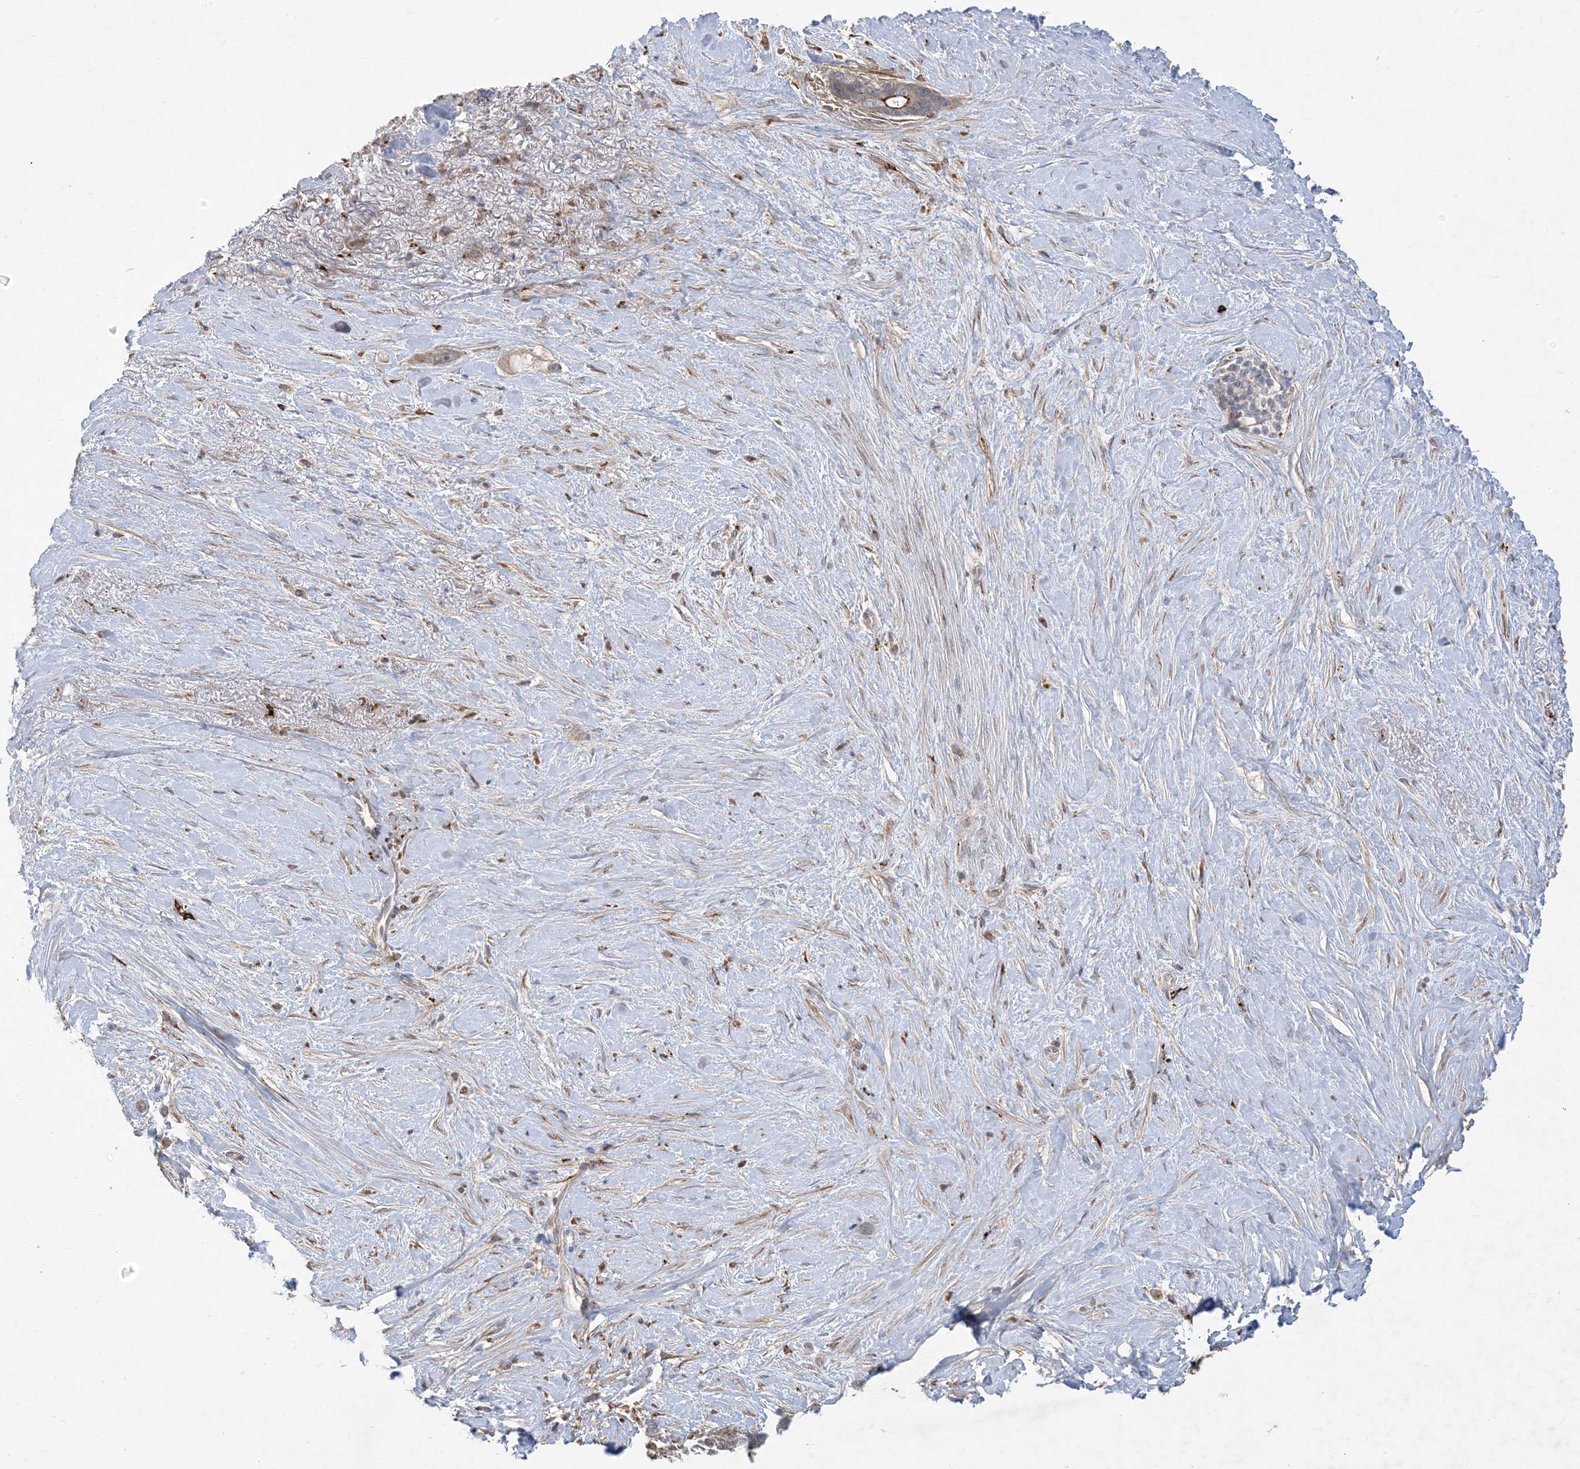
{"staining": {"intensity": "moderate", "quantity": "<25%", "location": "cytoplasmic/membranous"}, "tissue": "pancreatic cancer", "cell_type": "Tumor cells", "image_type": "cancer", "snomed": [{"axis": "morphology", "description": "Adenocarcinoma, NOS"}, {"axis": "topography", "description": "Pancreas"}], "caption": "This is an image of immunohistochemistry staining of pancreatic cancer (adenocarcinoma), which shows moderate positivity in the cytoplasmic/membranous of tumor cells.", "gene": "MASP2", "patient": {"sex": "female", "age": 72}}